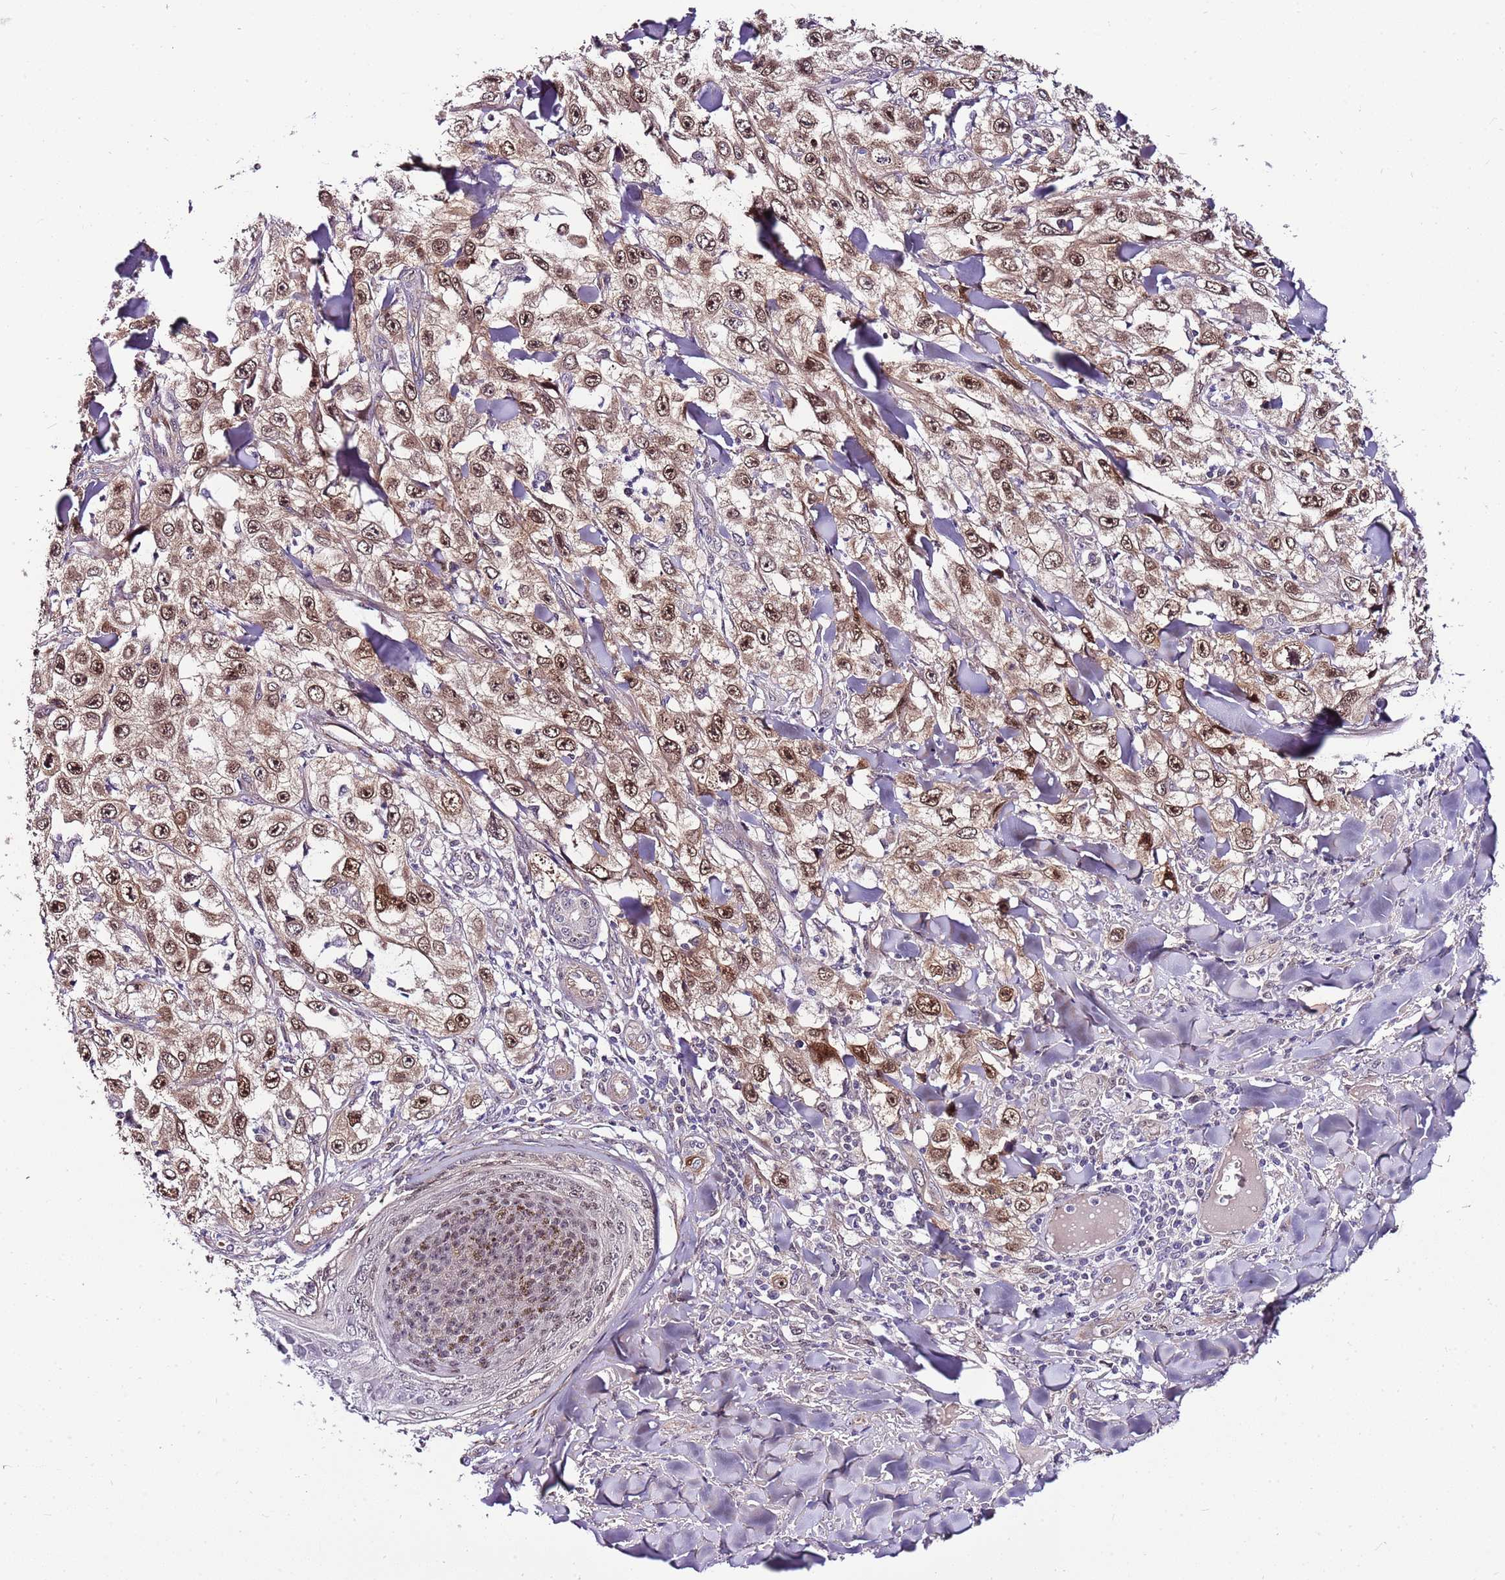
{"staining": {"intensity": "strong", "quantity": ">75%", "location": "cytoplasmic/membranous,nuclear"}, "tissue": "skin cancer", "cell_type": "Tumor cells", "image_type": "cancer", "snomed": [{"axis": "morphology", "description": "Squamous cell carcinoma, NOS"}, {"axis": "topography", "description": "Skin"}], "caption": "Squamous cell carcinoma (skin) tissue demonstrates strong cytoplasmic/membranous and nuclear expression in approximately >75% of tumor cells, visualized by immunohistochemistry.", "gene": "POLE3", "patient": {"sex": "male", "age": 82}}